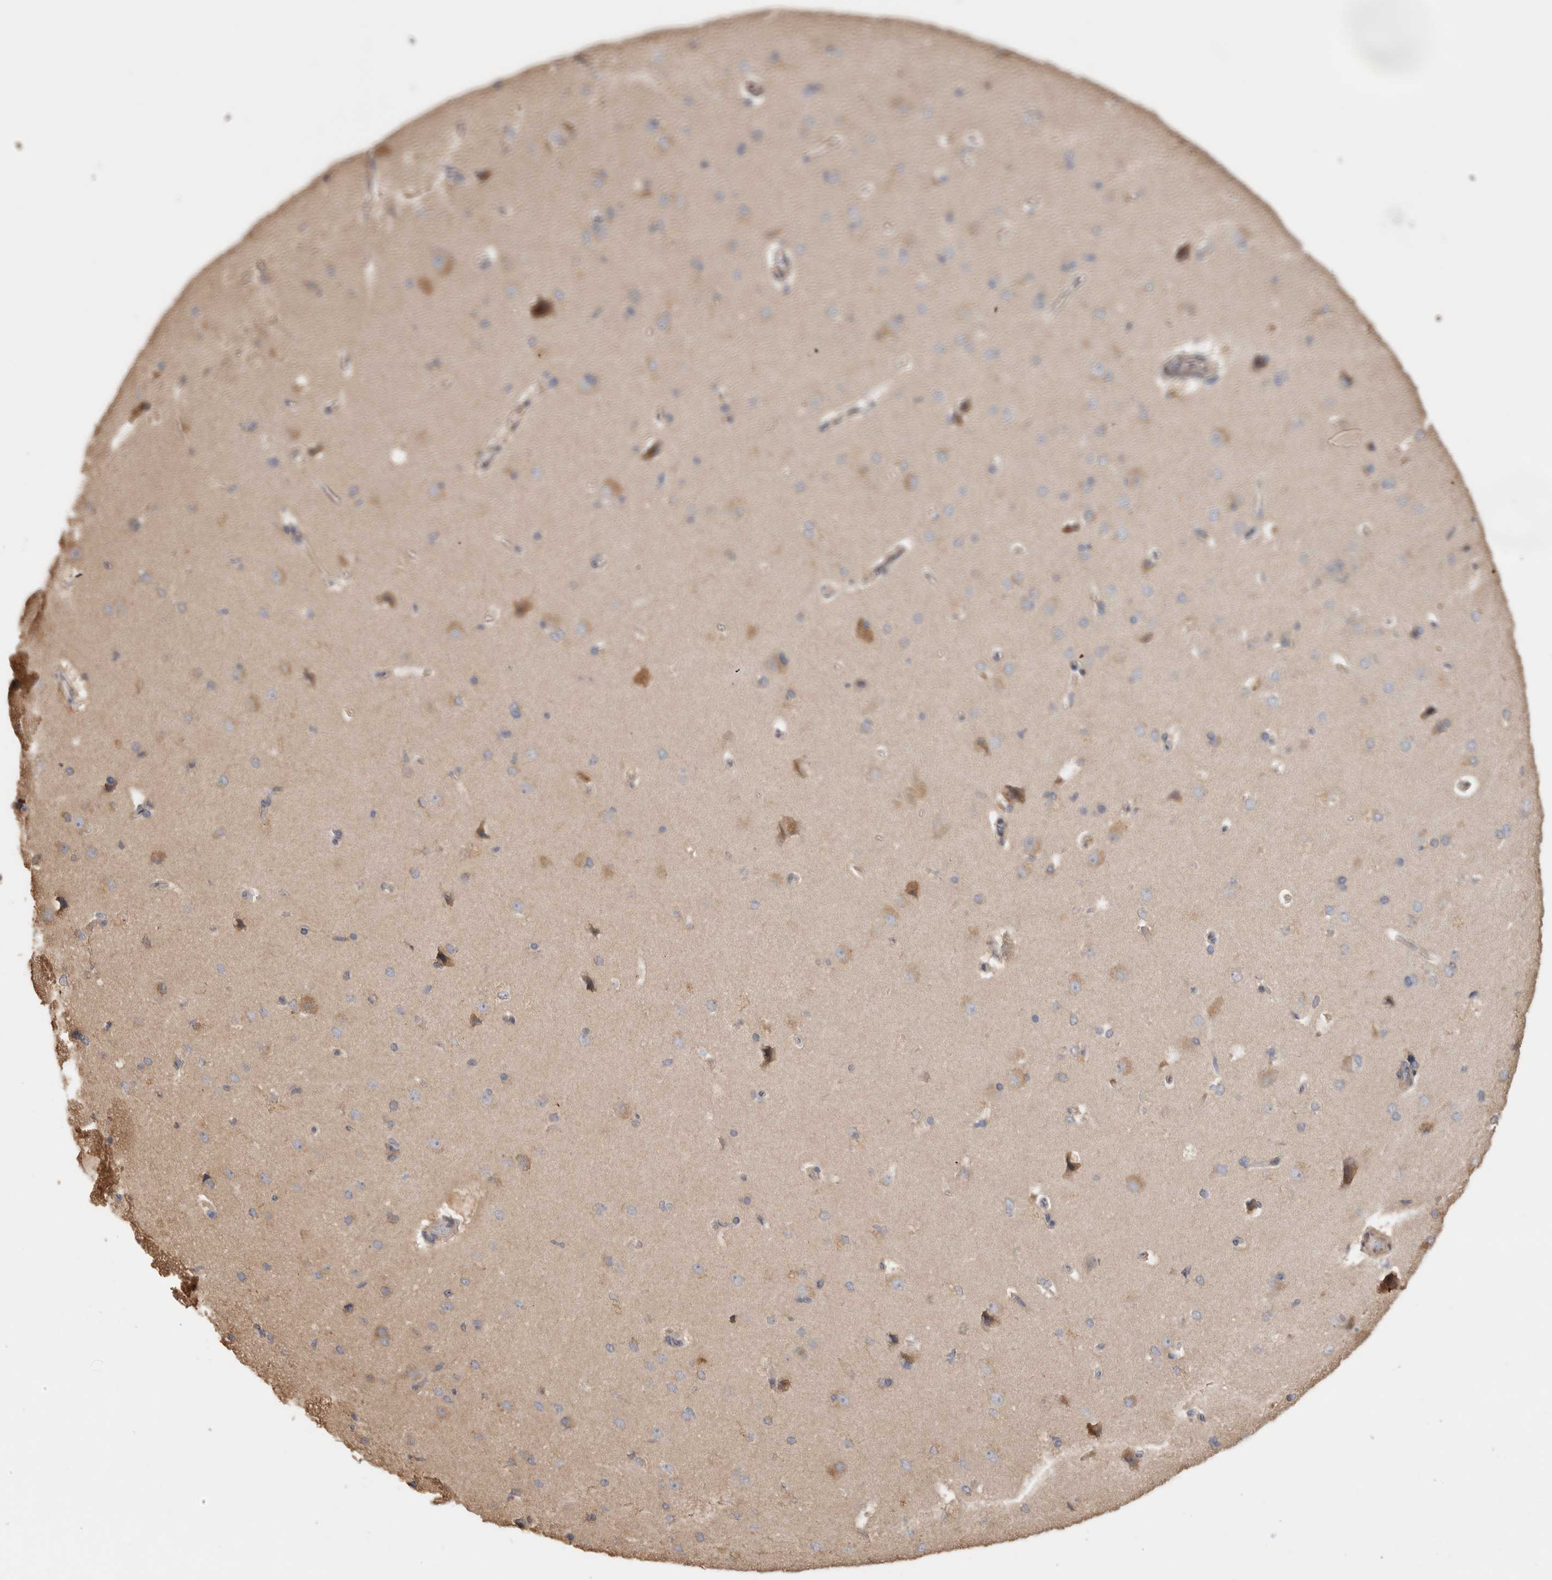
{"staining": {"intensity": "moderate", "quantity": "25%-75%", "location": "cytoplasmic/membranous"}, "tissue": "cerebral cortex", "cell_type": "Endothelial cells", "image_type": "normal", "snomed": [{"axis": "morphology", "description": "Normal tissue, NOS"}, {"axis": "topography", "description": "Cerebral cortex"}], "caption": "Cerebral cortex stained with DAB (3,3'-diaminobenzidine) immunohistochemistry (IHC) reveals medium levels of moderate cytoplasmic/membranous positivity in approximately 25%-75% of endothelial cells. Using DAB (brown) and hematoxylin (blue) stains, captured at high magnification using brightfield microscopy.", "gene": "CLIP1", "patient": {"sex": "male", "age": 62}}